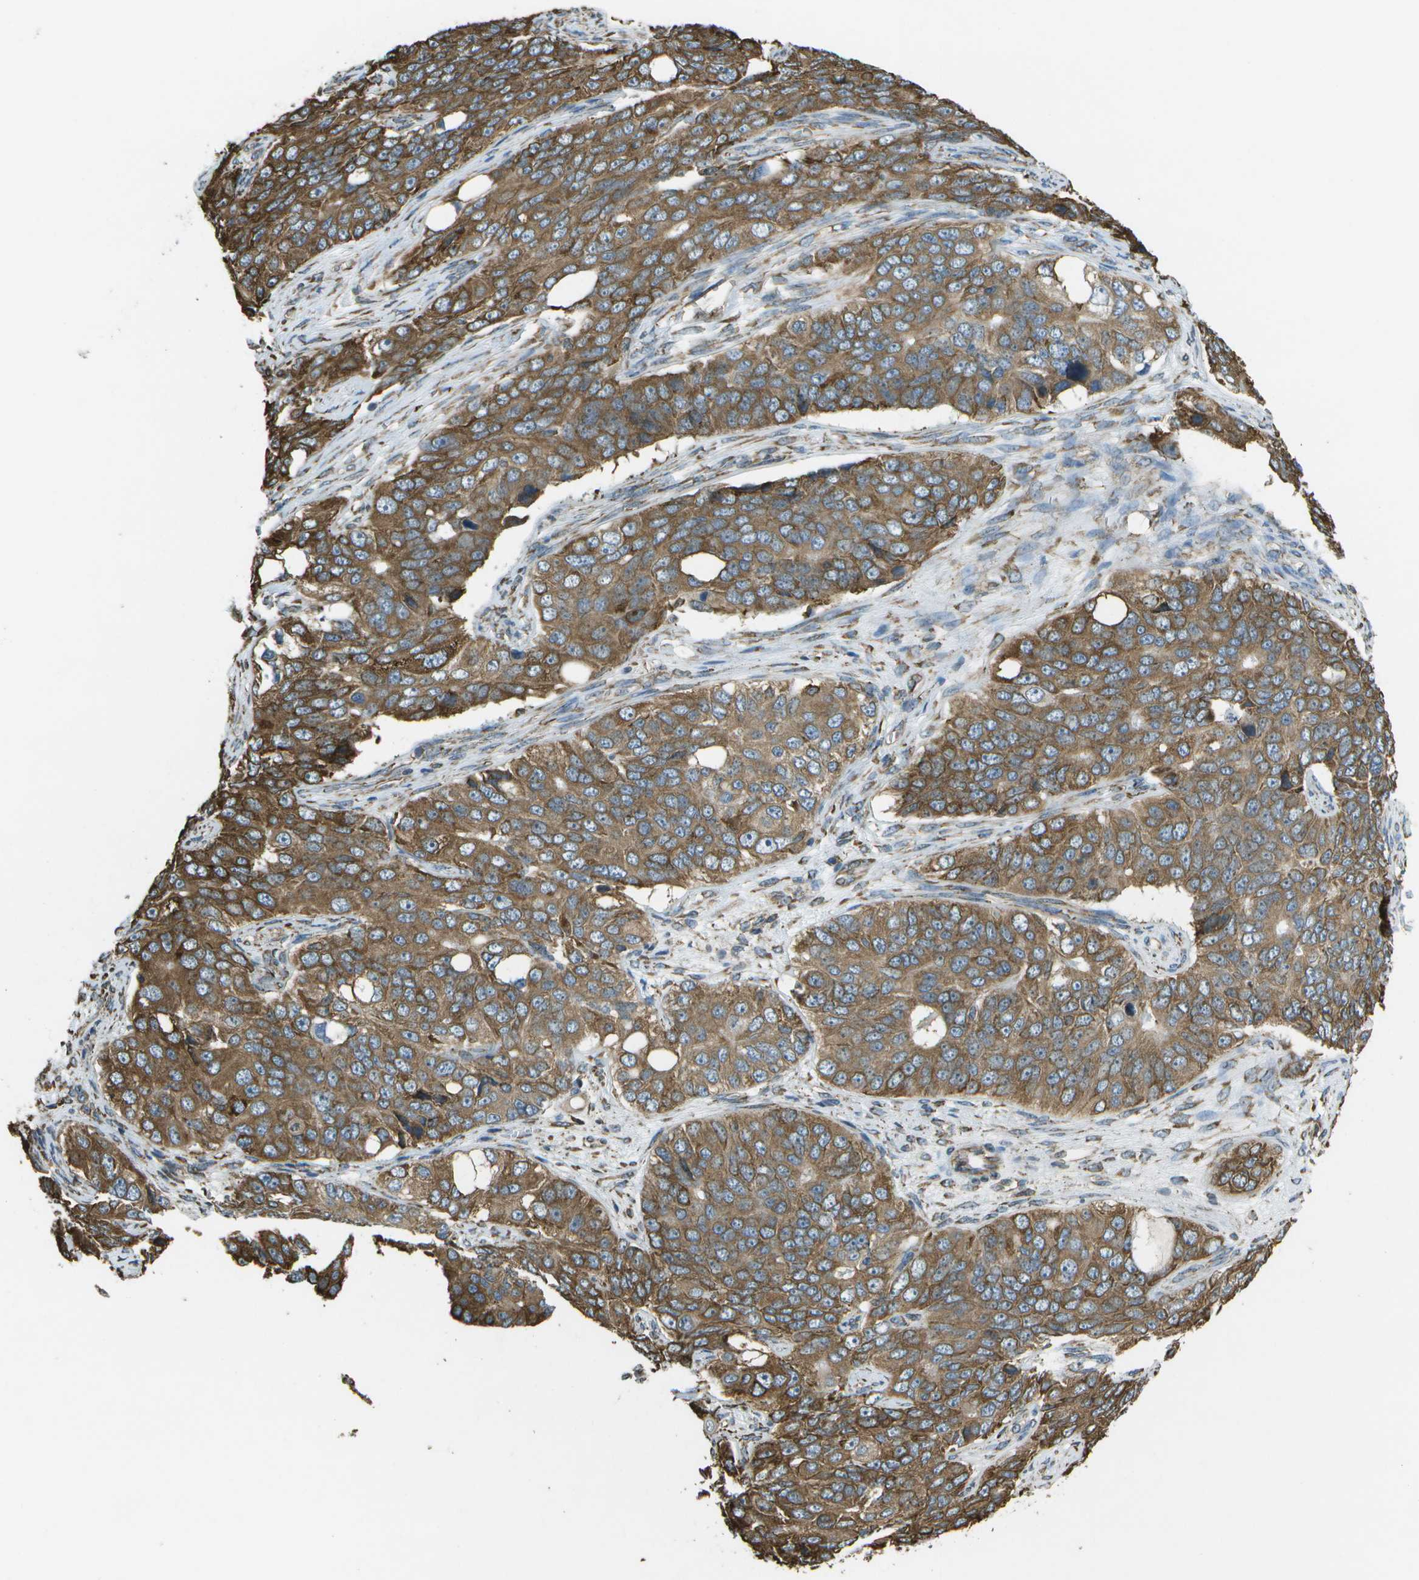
{"staining": {"intensity": "moderate", "quantity": ">75%", "location": "cytoplasmic/membranous"}, "tissue": "ovarian cancer", "cell_type": "Tumor cells", "image_type": "cancer", "snomed": [{"axis": "morphology", "description": "Carcinoma, endometroid"}, {"axis": "topography", "description": "Ovary"}], "caption": "There is medium levels of moderate cytoplasmic/membranous expression in tumor cells of ovarian cancer, as demonstrated by immunohistochemical staining (brown color).", "gene": "PDIA4", "patient": {"sex": "female", "age": 51}}